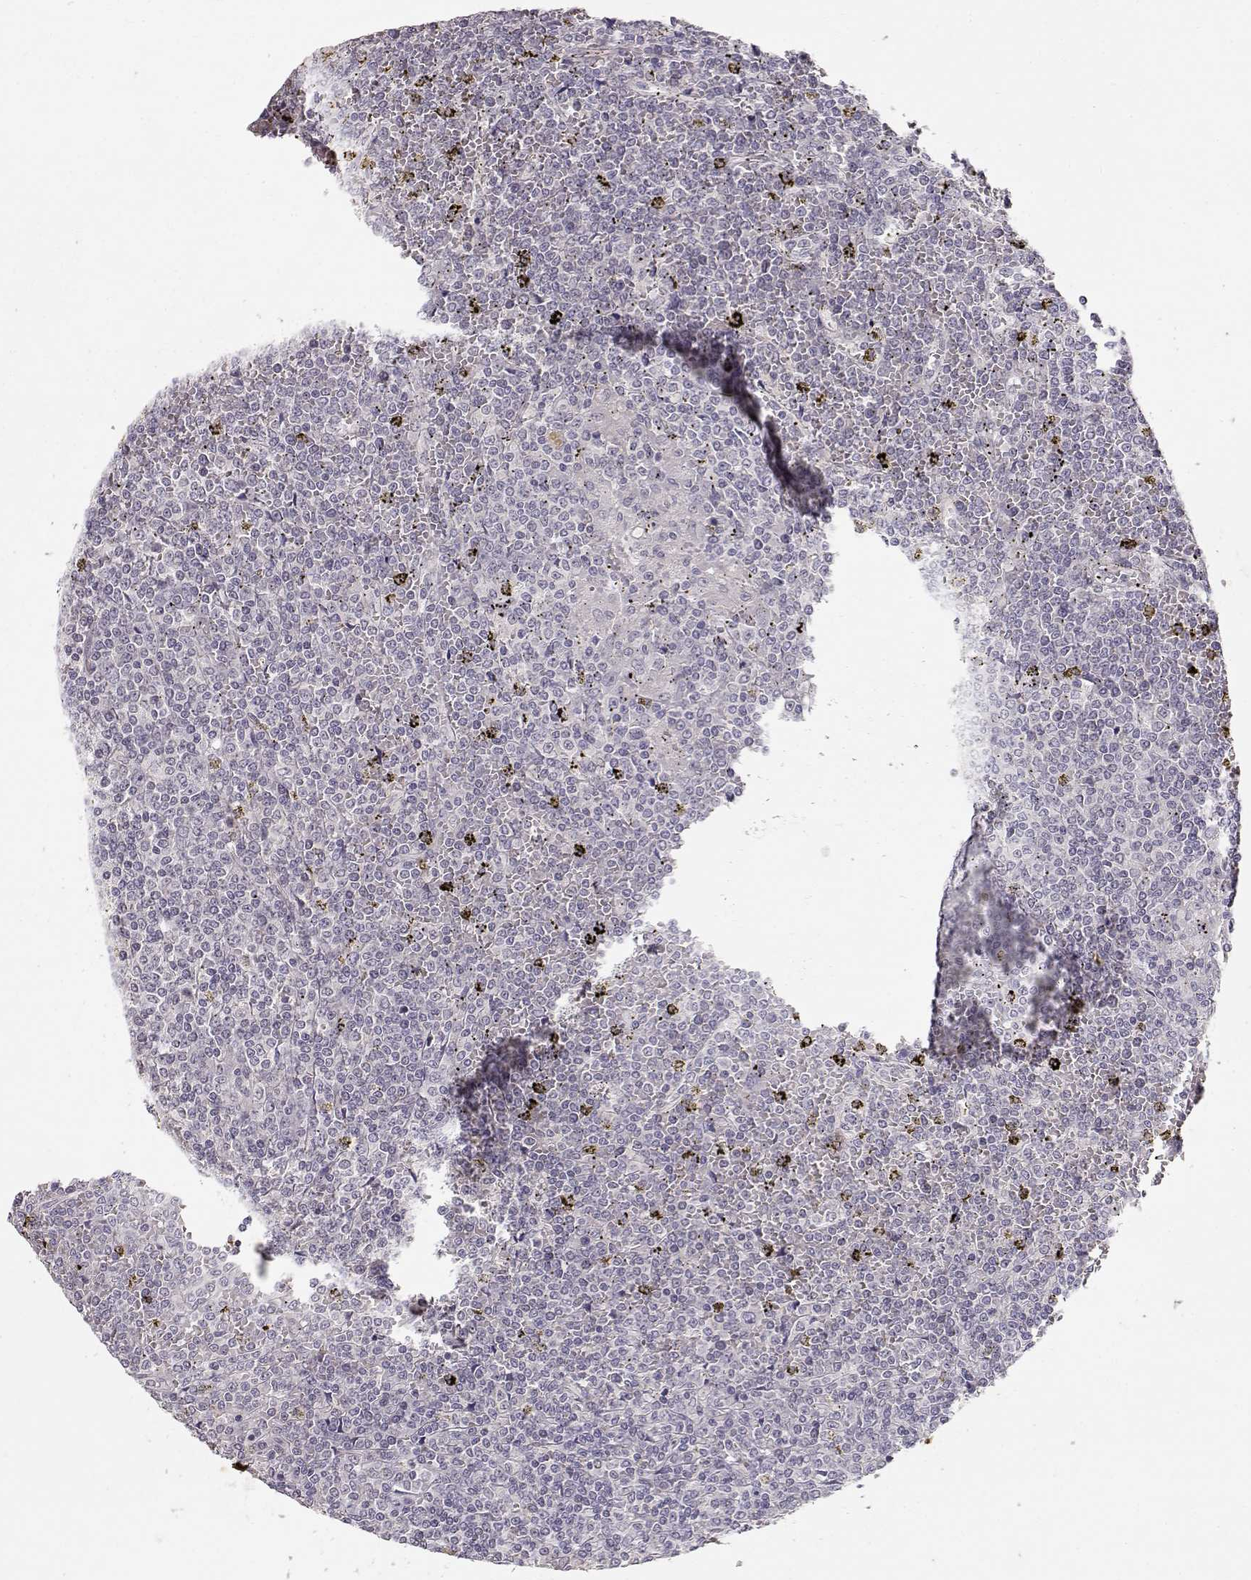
{"staining": {"intensity": "negative", "quantity": "none", "location": "none"}, "tissue": "lymphoma", "cell_type": "Tumor cells", "image_type": "cancer", "snomed": [{"axis": "morphology", "description": "Malignant lymphoma, non-Hodgkin's type, Low grade"}, {"axis": "topography", "description": "Spleen"}], "caption": "An immunohistochemistry image of lymphoma is shown. There is no staining in tumor cells of lymphoma.", "gene": "LAMA5", "patient": {"sex": "female", "age": 19}}